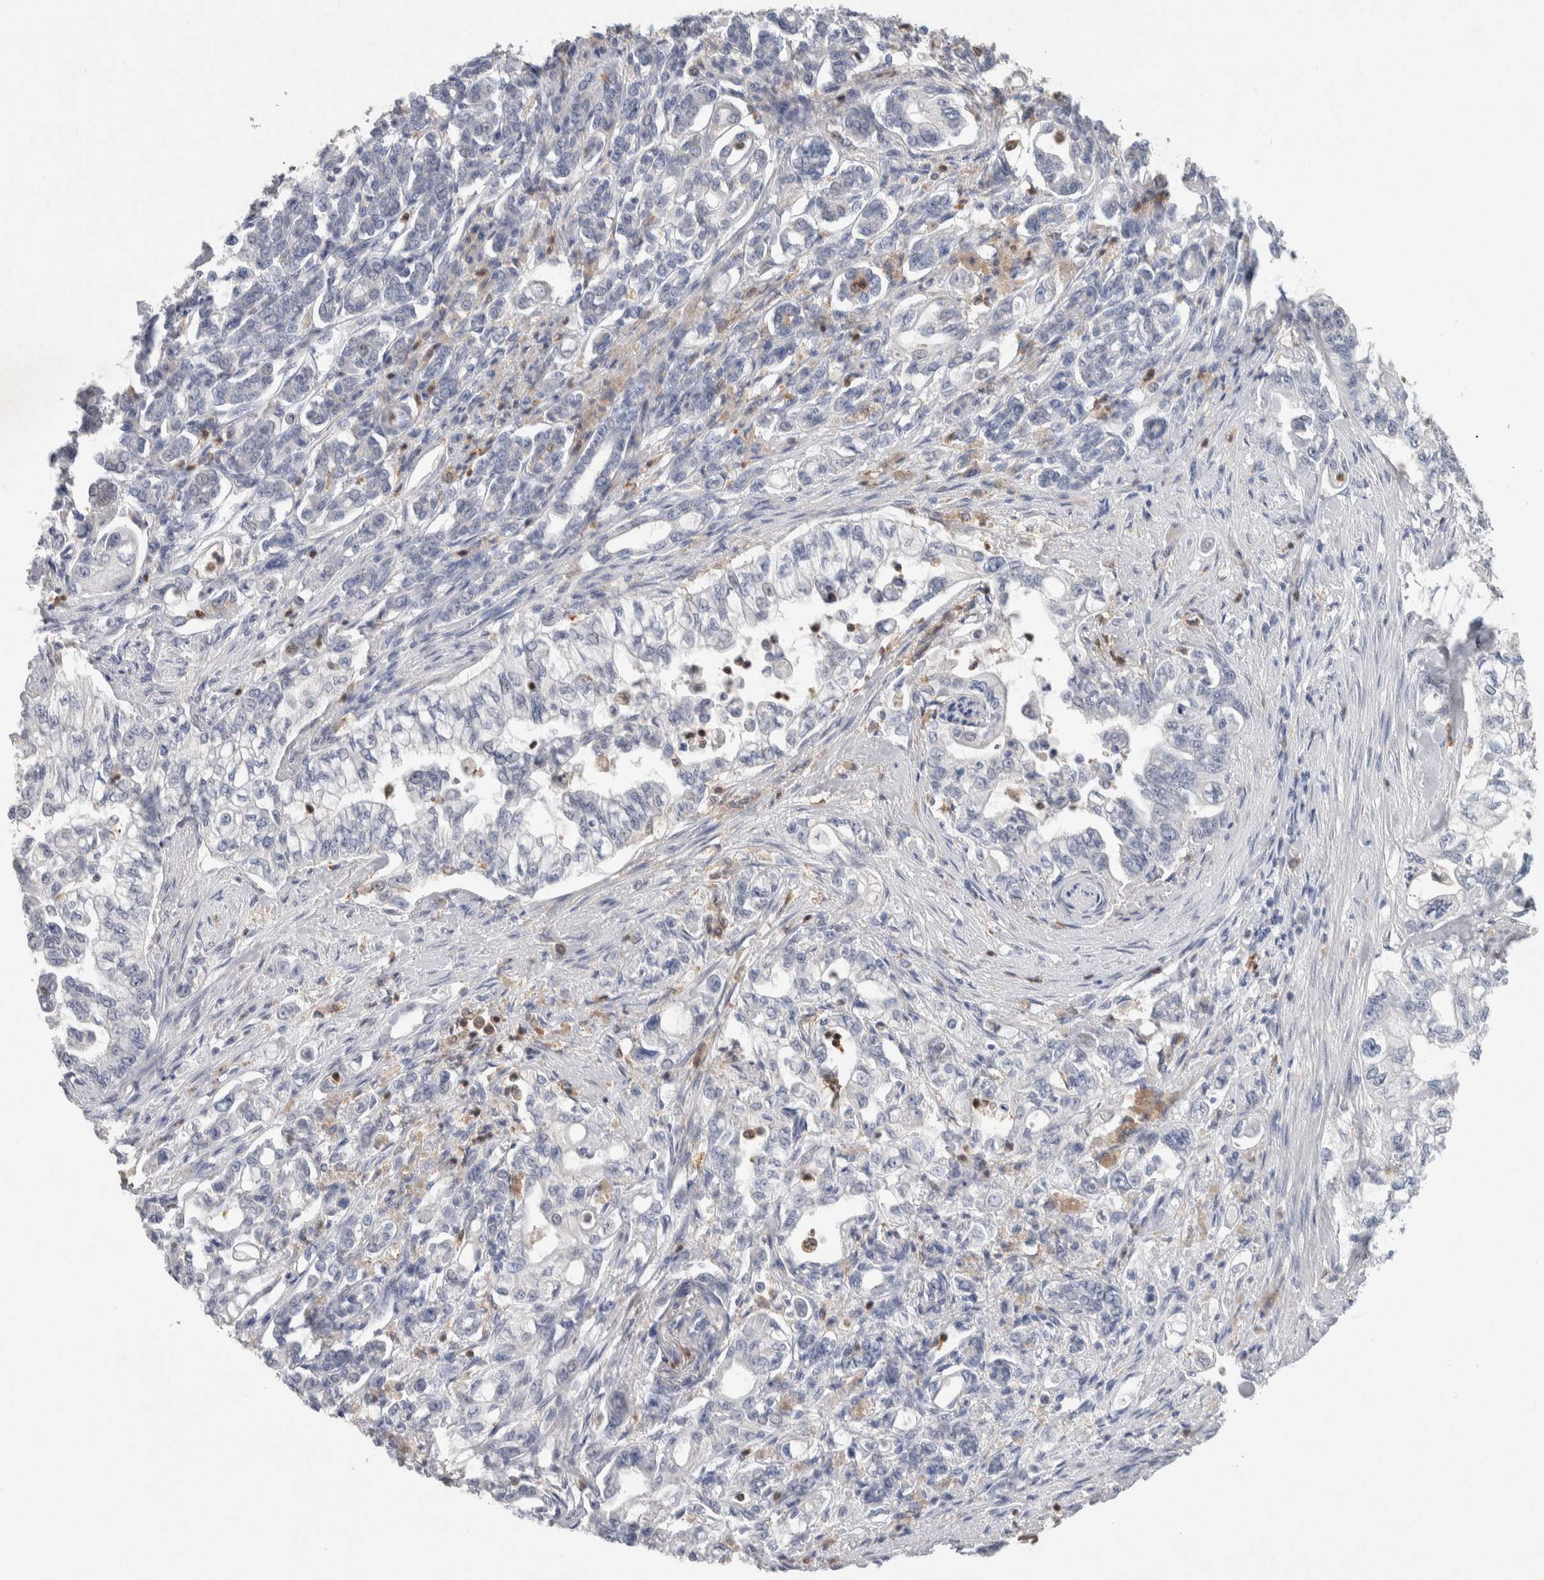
{"staining": {"intensity": "negative", "quantity": "none", "location": "none"}, "tissue": "pancreatic cancer", "cell_type": "Tumor cells", "image_type": "cancer", "snomed": [{"axis": "morphology", "description": "Normal tissue, NOS"}, {"axis": "topography", "description": "Pancreas"}], "caption": "This micrograph is of pancreatic cancer stained with immunohistochemistry to label a protein in brown with the nuclei are counter-stained blue. There is no positivity in tumor cells.", "gene": "NCF2", "patient": {"sex": "male", "age": 42}}